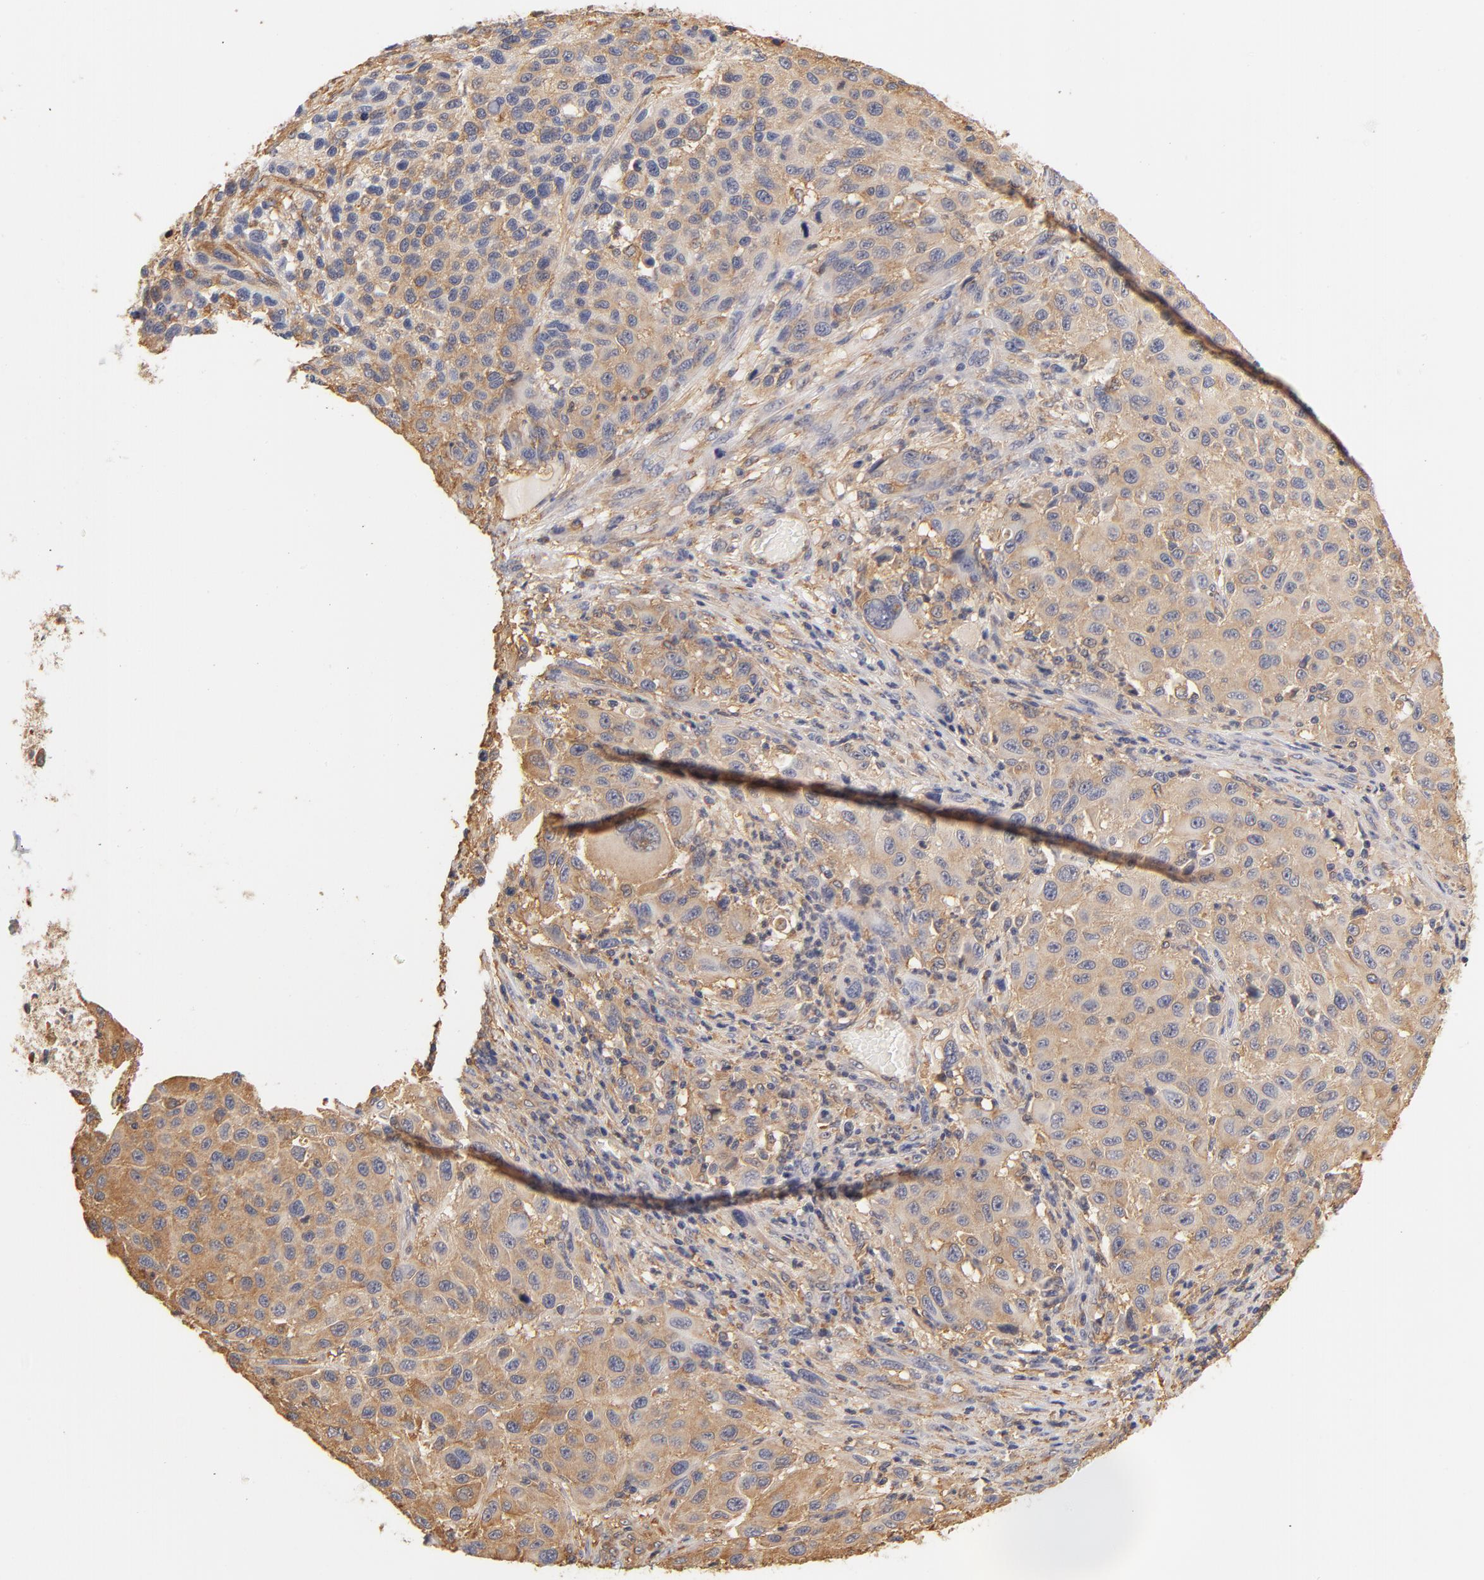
{"staining": {"intensity": "weak", "quantity": ">75%", "location": "cytoplasmic/membranous"}, "tissue": "melanoma", "cell_type": "Tumor cells", "image_type": "cancer", "snomed": [{"axis": "morphology", "description": "Malignant melanoma, Metastatic site"}, {"axis": "topography", "description": "Lymph node"}], "caption": "A high-resolution image shows immunohistochemistry staining of malignant melanoma (metastatic site), which demonstrates weak cytoplasmic/membranous positivity in about >75% of tumor cells. The staining is performed using DAB brown chromogen to label protein expression. The nuclei are counter-stained blue using hematoxylin.", "gene": "FCMR", "patient": {"sex": "male", "age": 61}}